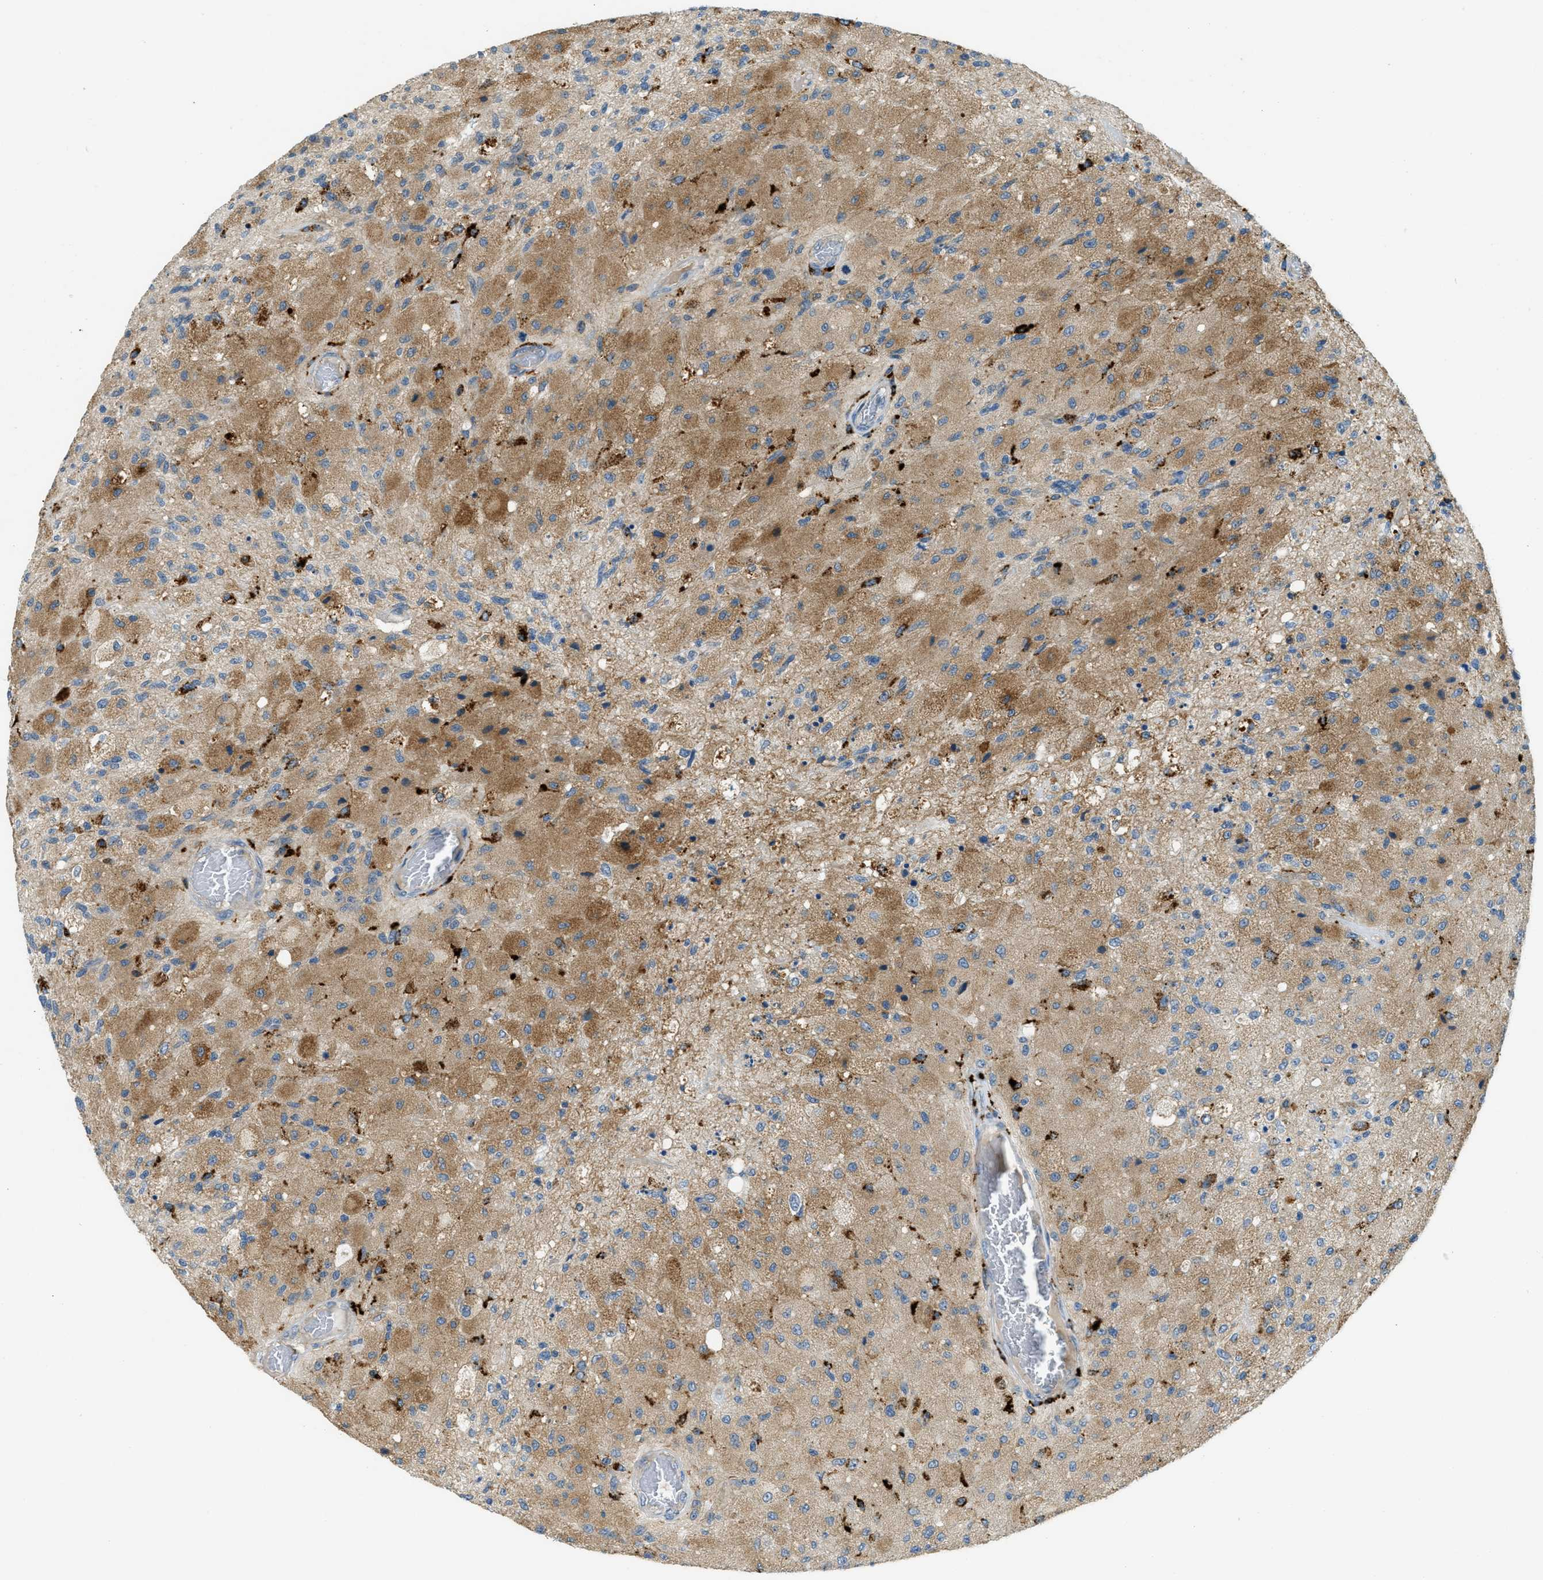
{"staining": {"intensity": "moderate", "quantity": "25%-75%", "location": "cytoplasmic/membranous"}, "tissue": "glioma", "cell_type": "Tumor cells", "image_type": "cancer", "snomed": [{"axis": "morphology", "description": "Normal tissue, NOS"}, {"axis": "morphology", "description": "Glioma, malignant, High grade"}, {"axis": "topography", "description": "Cerebral cortex"}], "caption": "Tumor cells show medium levels of moderate cytoplasmic/membranous positivity in approximately 25%-75% of cells in glioma.", "gene": "PLBD2", "patient": {"sex": "male", "age": 77}}